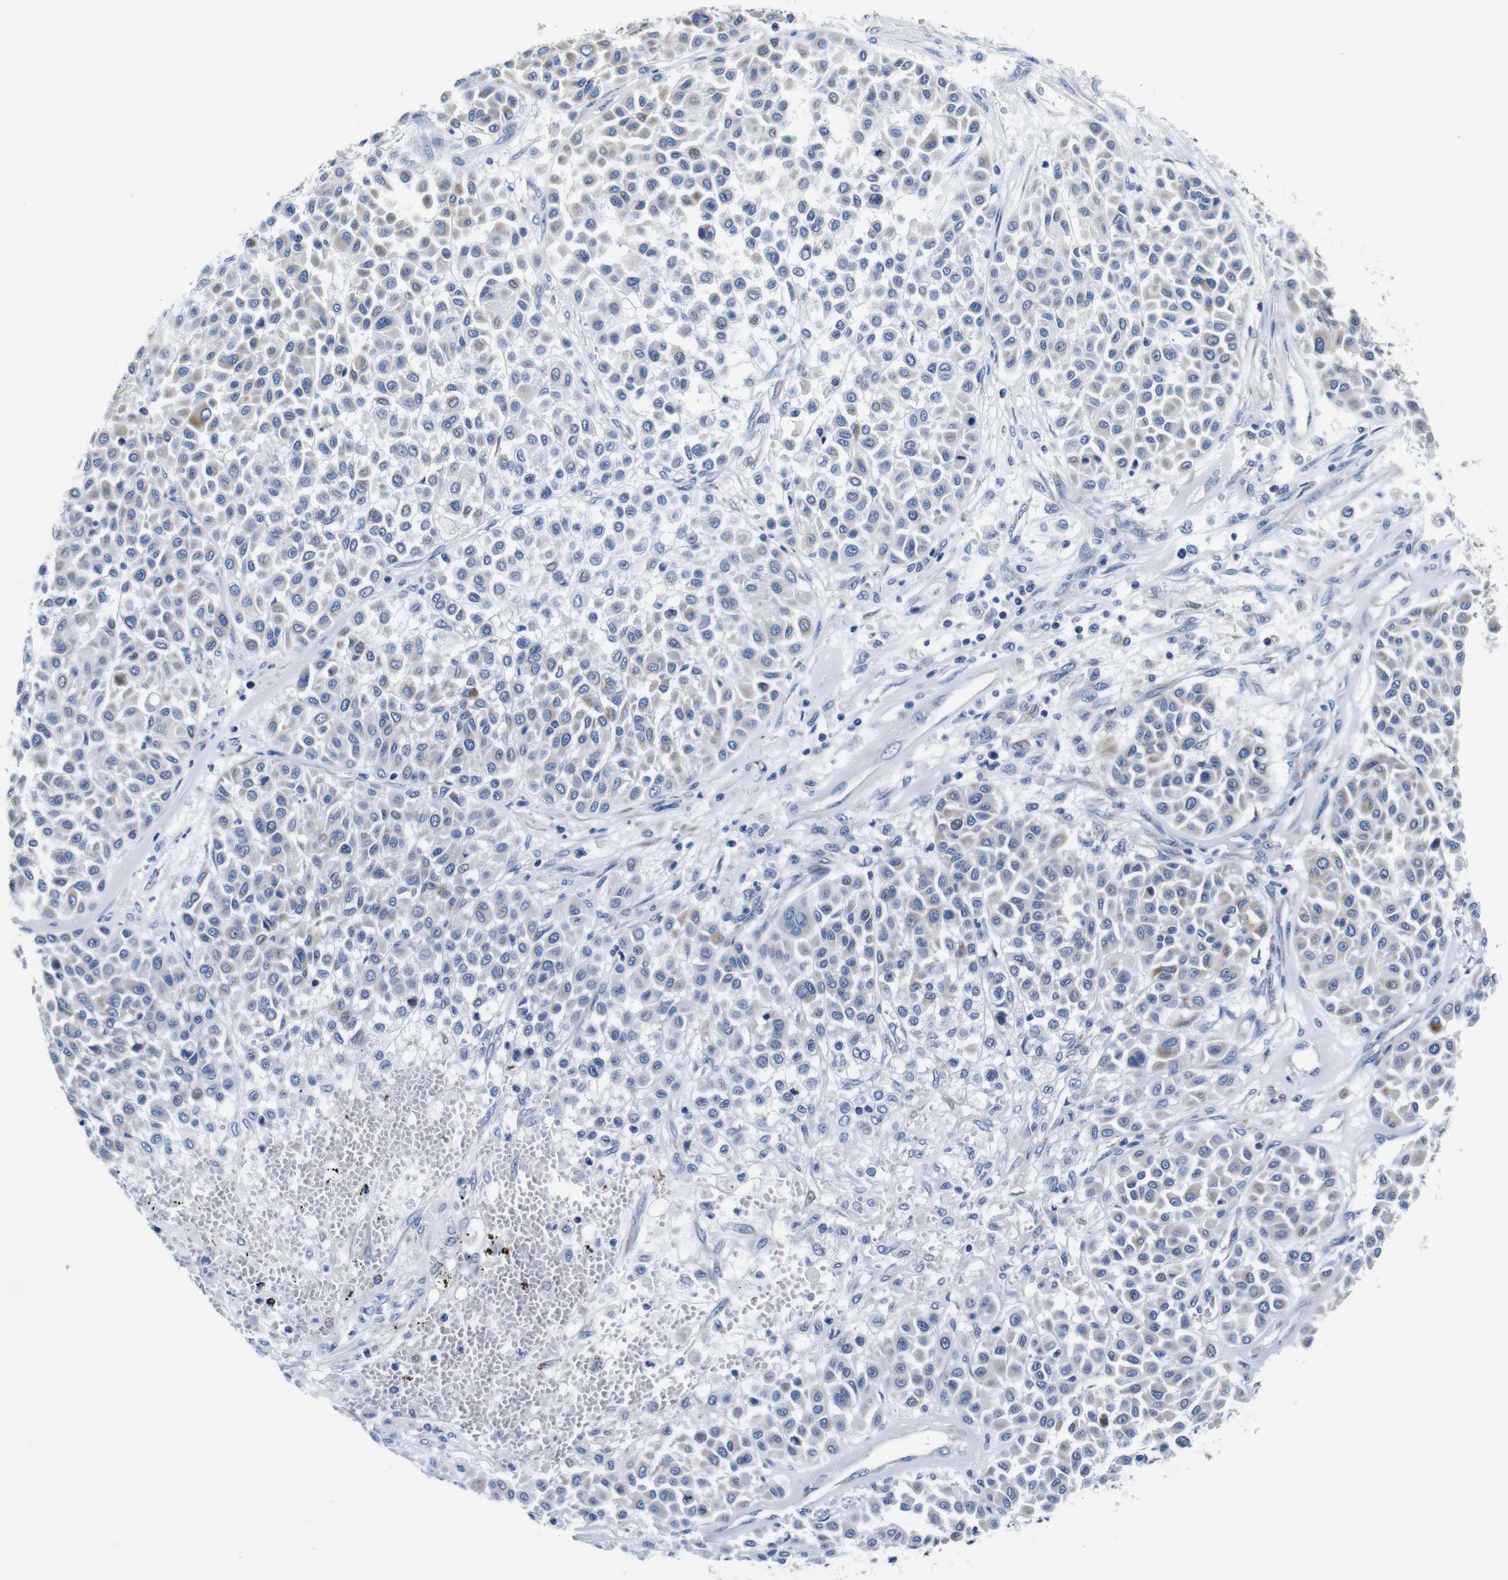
{"staining": {"intensity": "weak", "quantity": "<25%", "location": "cytoplasmic/membranous"}, "tissue": "melanoma", "cell_type": "Tumor cells", "image_type": "cancer", "snomed": [{"axis": "morphology", "description": "Malignant melanoma, Metastatic site"}, {"axis": "topography", "description": "Soft tissue"}], "caption": "An immunohistochemistry photomicrograph of malignant melanoma (metastatic site) is shown. There is no staining in tumor cells of malignant melanoma (metastatic site).", "gene": "SNX19", "patient": {"sex": "male", "age": 41}}